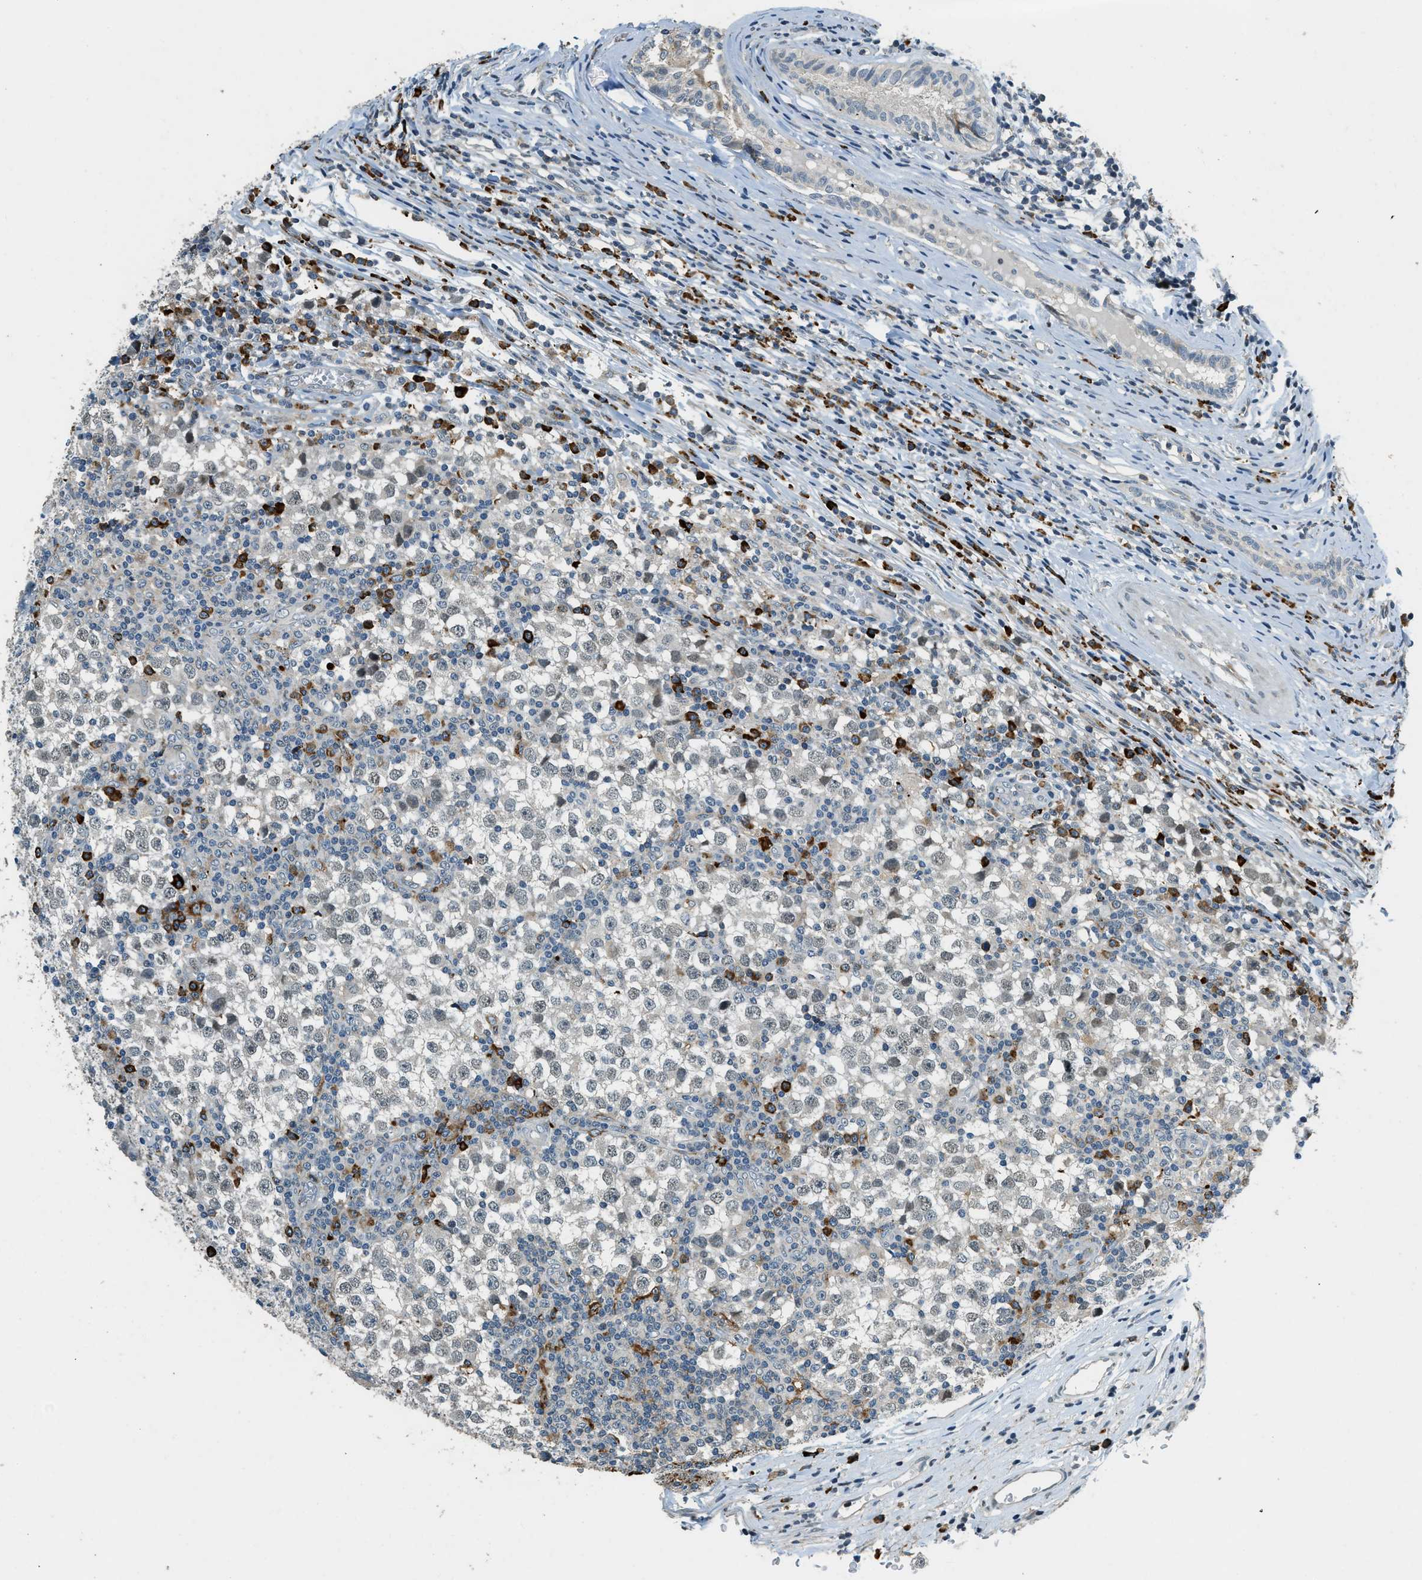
{"staining": {"intensity": "negative", "quantity": "none", "location": "none"}, "tissue": "testis cancer", "cell_type": "Tumor cells", "image_type": "cancer", "snomed": [{"axis": "morphology", "description": "Seminoma, NOS"}, {"axis": "topography", "description": "Testis"}], "caption": "Human testis cancer (seminoma) stained for a protein using IHC demonstrates no staining in tumor cells.", "gene": "HERC2", "patient": {"sex": "male", "age": 65}}